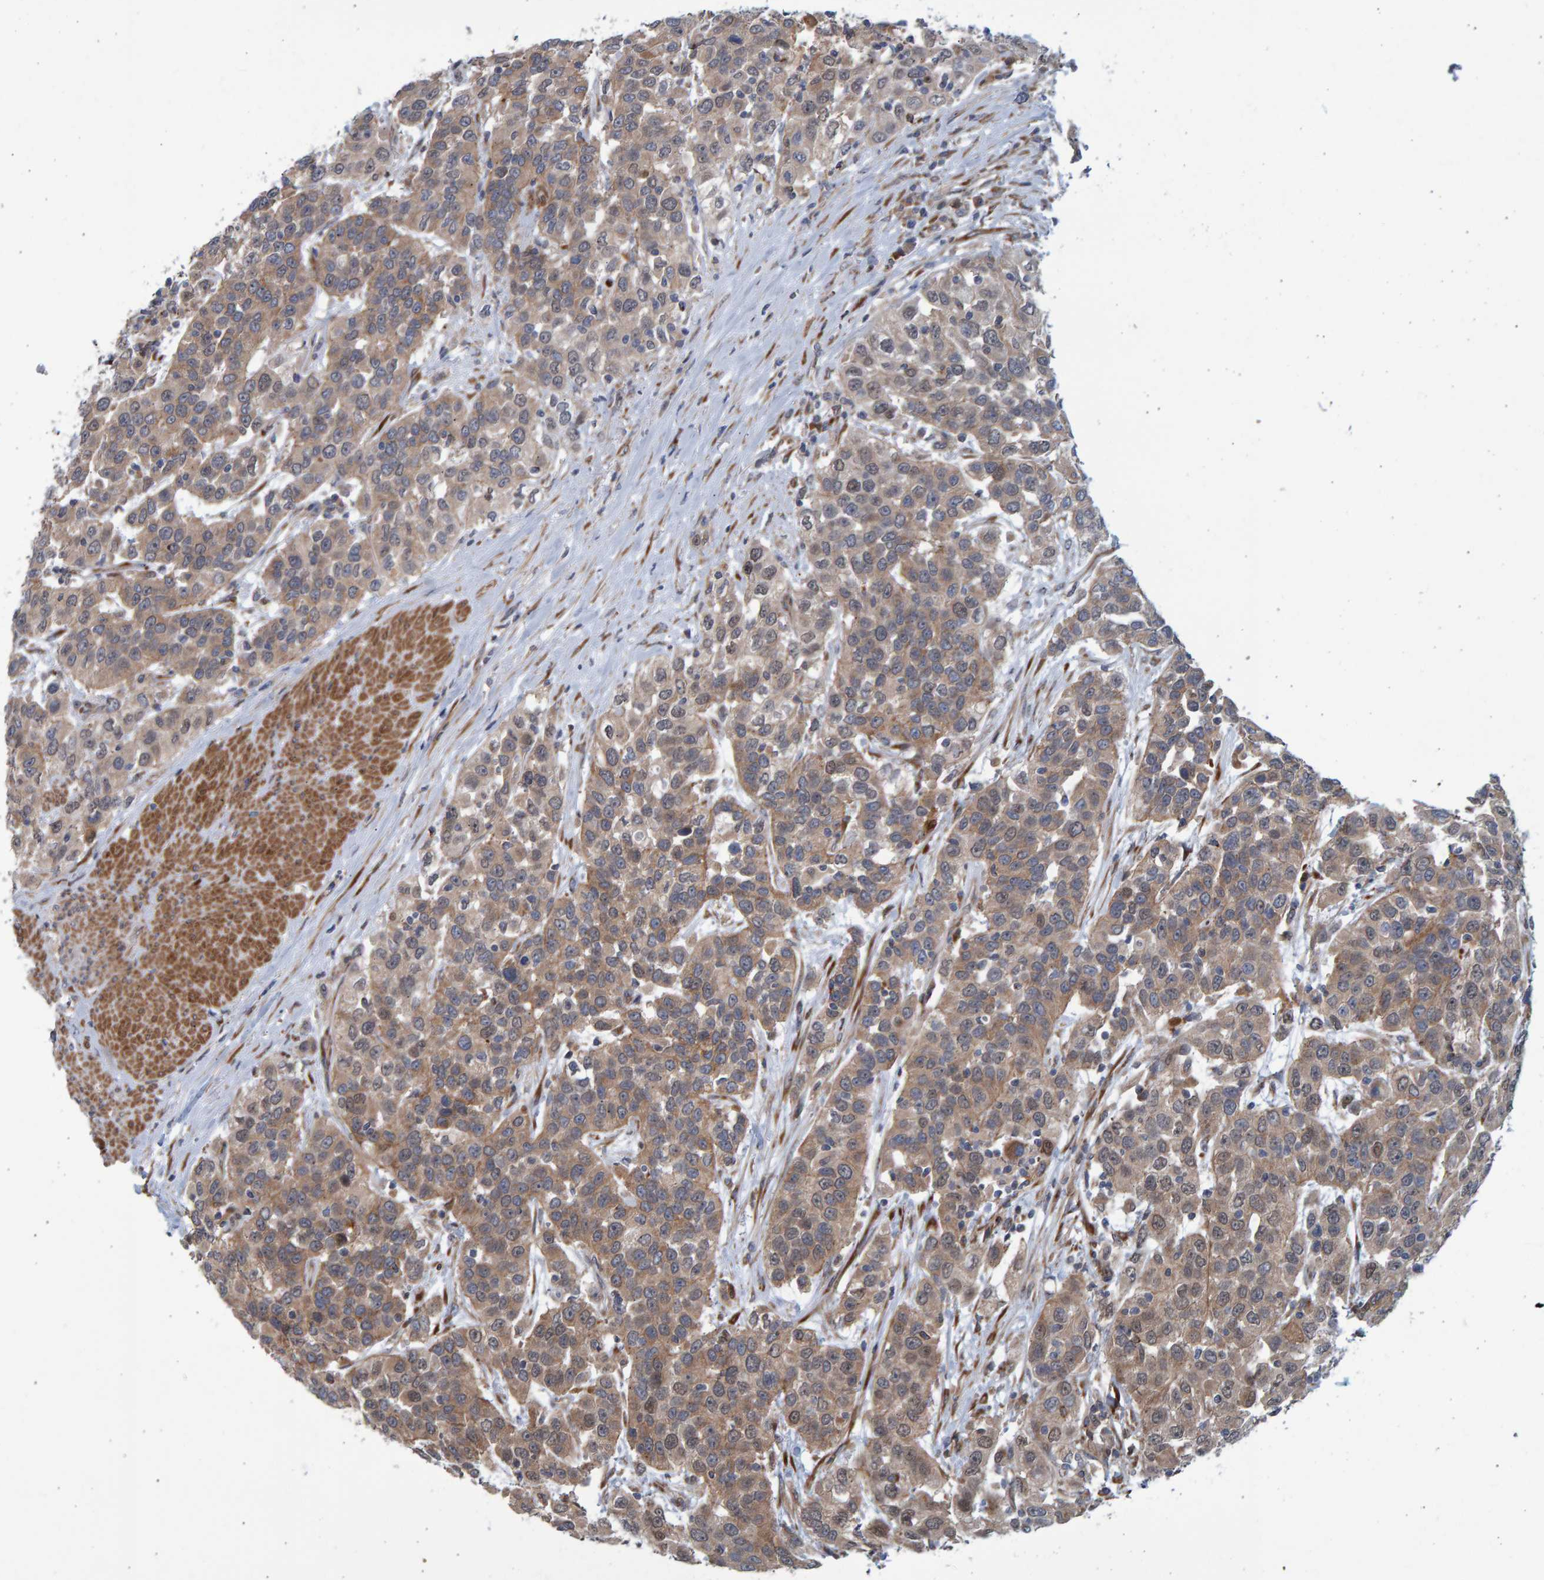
{"staining": {"intensity": "weak", "quantity": ">75%", "location": "cytoplasmic/membranous"}, "tissue": "urothelial cancer", "cell_type": "Tumor cells", "image_type": "cancer", "snomed": [{"axis": "morphology", "description": "Urothelial carcinoma, High grade"}, {"axis": "topography", "description": "Urinary bladder"}], "caption": "Immunohistochemical staining of urothelial cancer shows weak cytoplasmic/membranous protein staining in about >75% of tumor cells. The staining was performed using DAB (3,3'-diaminobenzidine), with brown indicating positive protein expression. Nuclei are stained blue with hematoxylin.", "gene": "LRBA", "patient": {"sex": "female", "age": 80}}